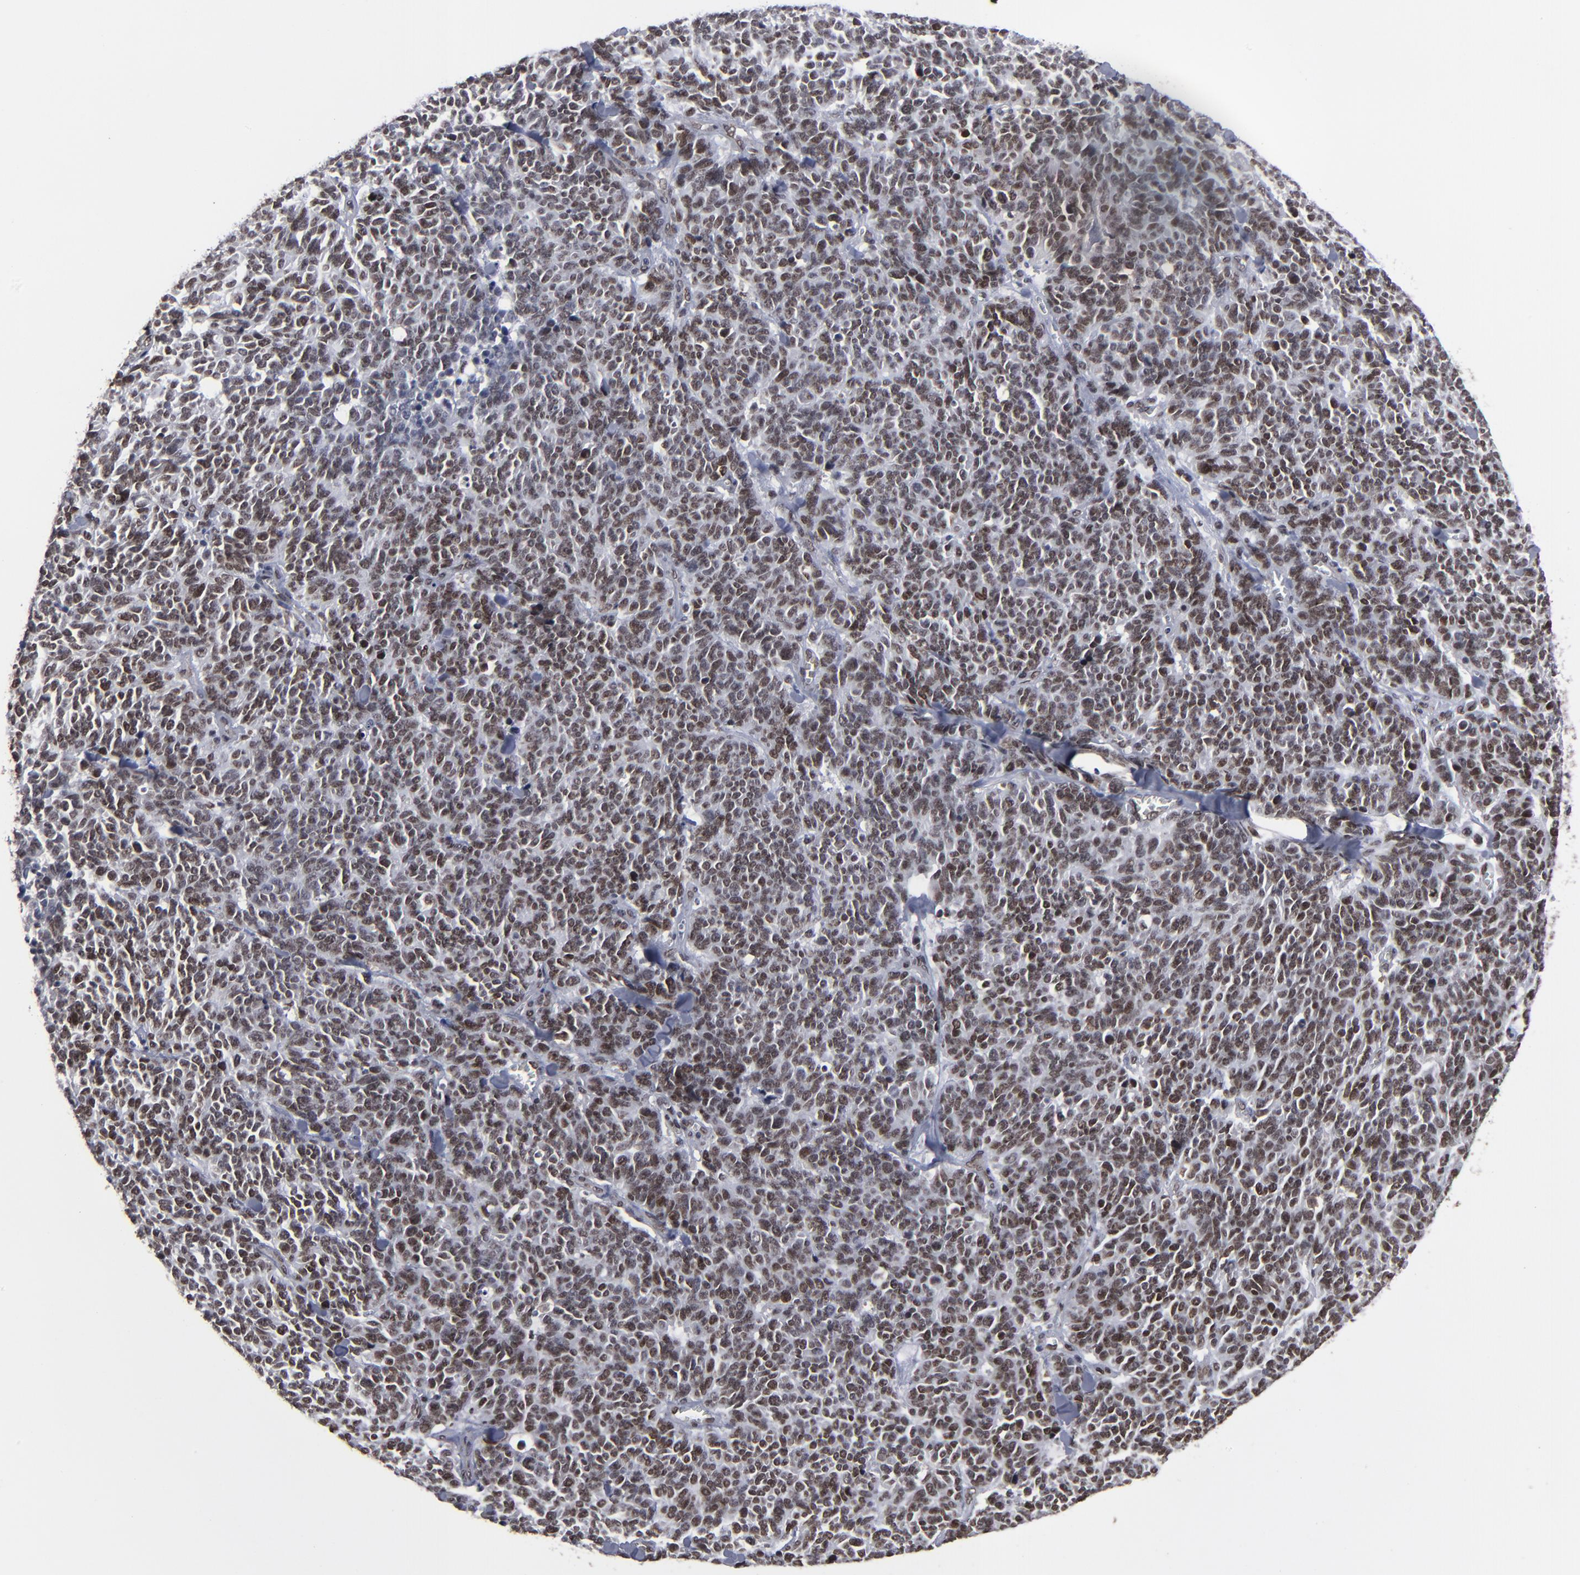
{"staining": {"intensity": "moderate", "quantity": ">75%", "location": "cytoplasmic/membranous,nuclear"}, "tissue": "lung cancer", "cell_type": "Tumor cells", "image_type": "cancer", "snomed": [{"axis": "morphology", "description": "Neoplasm, malignant, NOS"}, {"axis": "topography", "description": "Lung"}], "caption": "Brown immunohistochemical staining in human lung cancer (malignant neoplasm) shows moderate cytoplasmic/membranous and nuclear staining in approximately >75% of tumor cells.", "gene": "BAZ1A", "patient": {"sex": "female", "age": 58}}